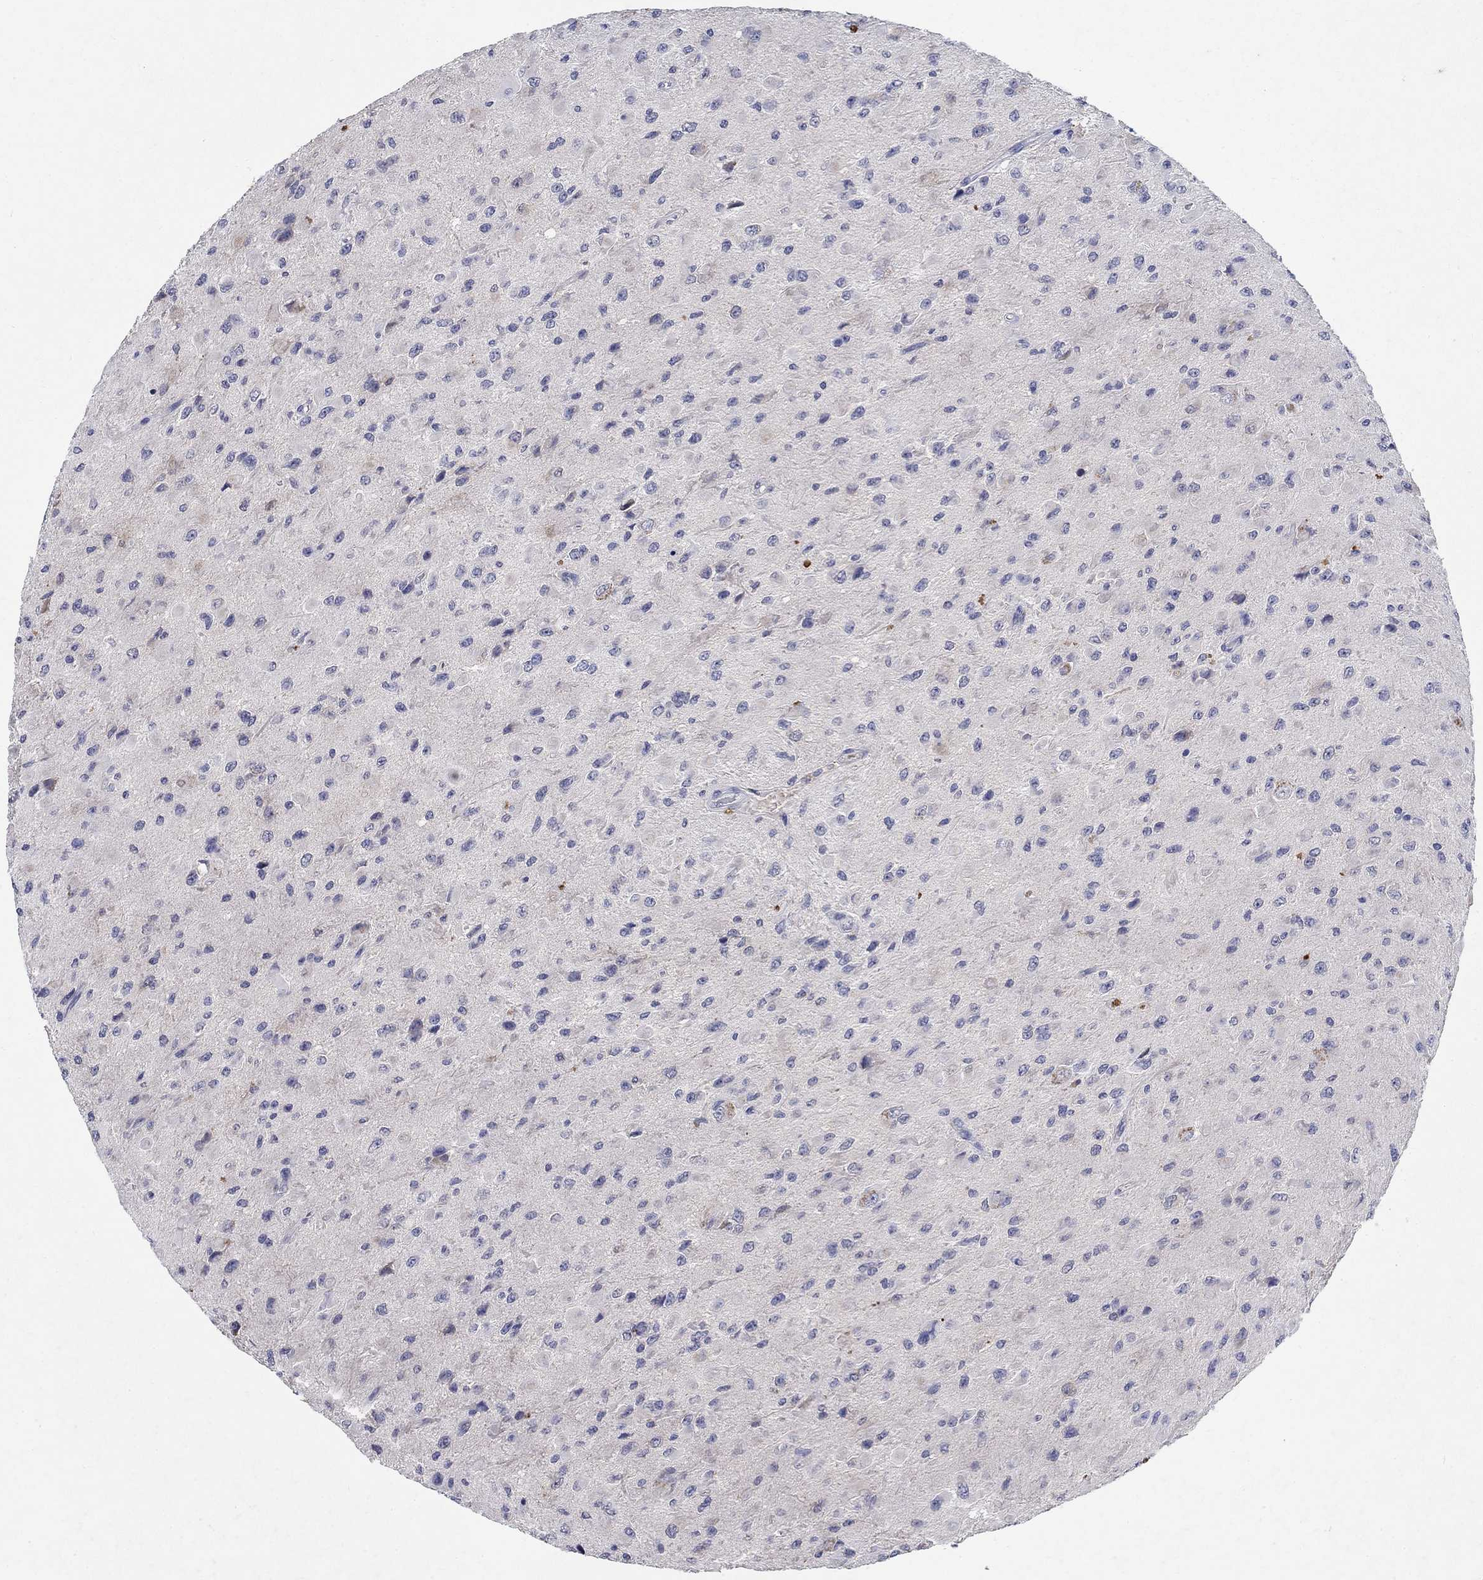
{"staining": {"intensity": "weak", "quantity": "<25%", "location": "cytoplasmic/membranous"}, "tissue": "glioma", "cell_type": "Tumor cells", "image_type": "cancer", "snomed": [{"axis": "morphology", "description": "Glioma, malignant, High grade"}, {"axis": "topography", "description": "Cerebral cortex"}], "caption": "Tumor cells are negative for protein expression in human malignant glioma (high-grade). Nuclei are stained in blue.", "gene": "PROZ", "patient": {"sex": "male", "age": 35}}